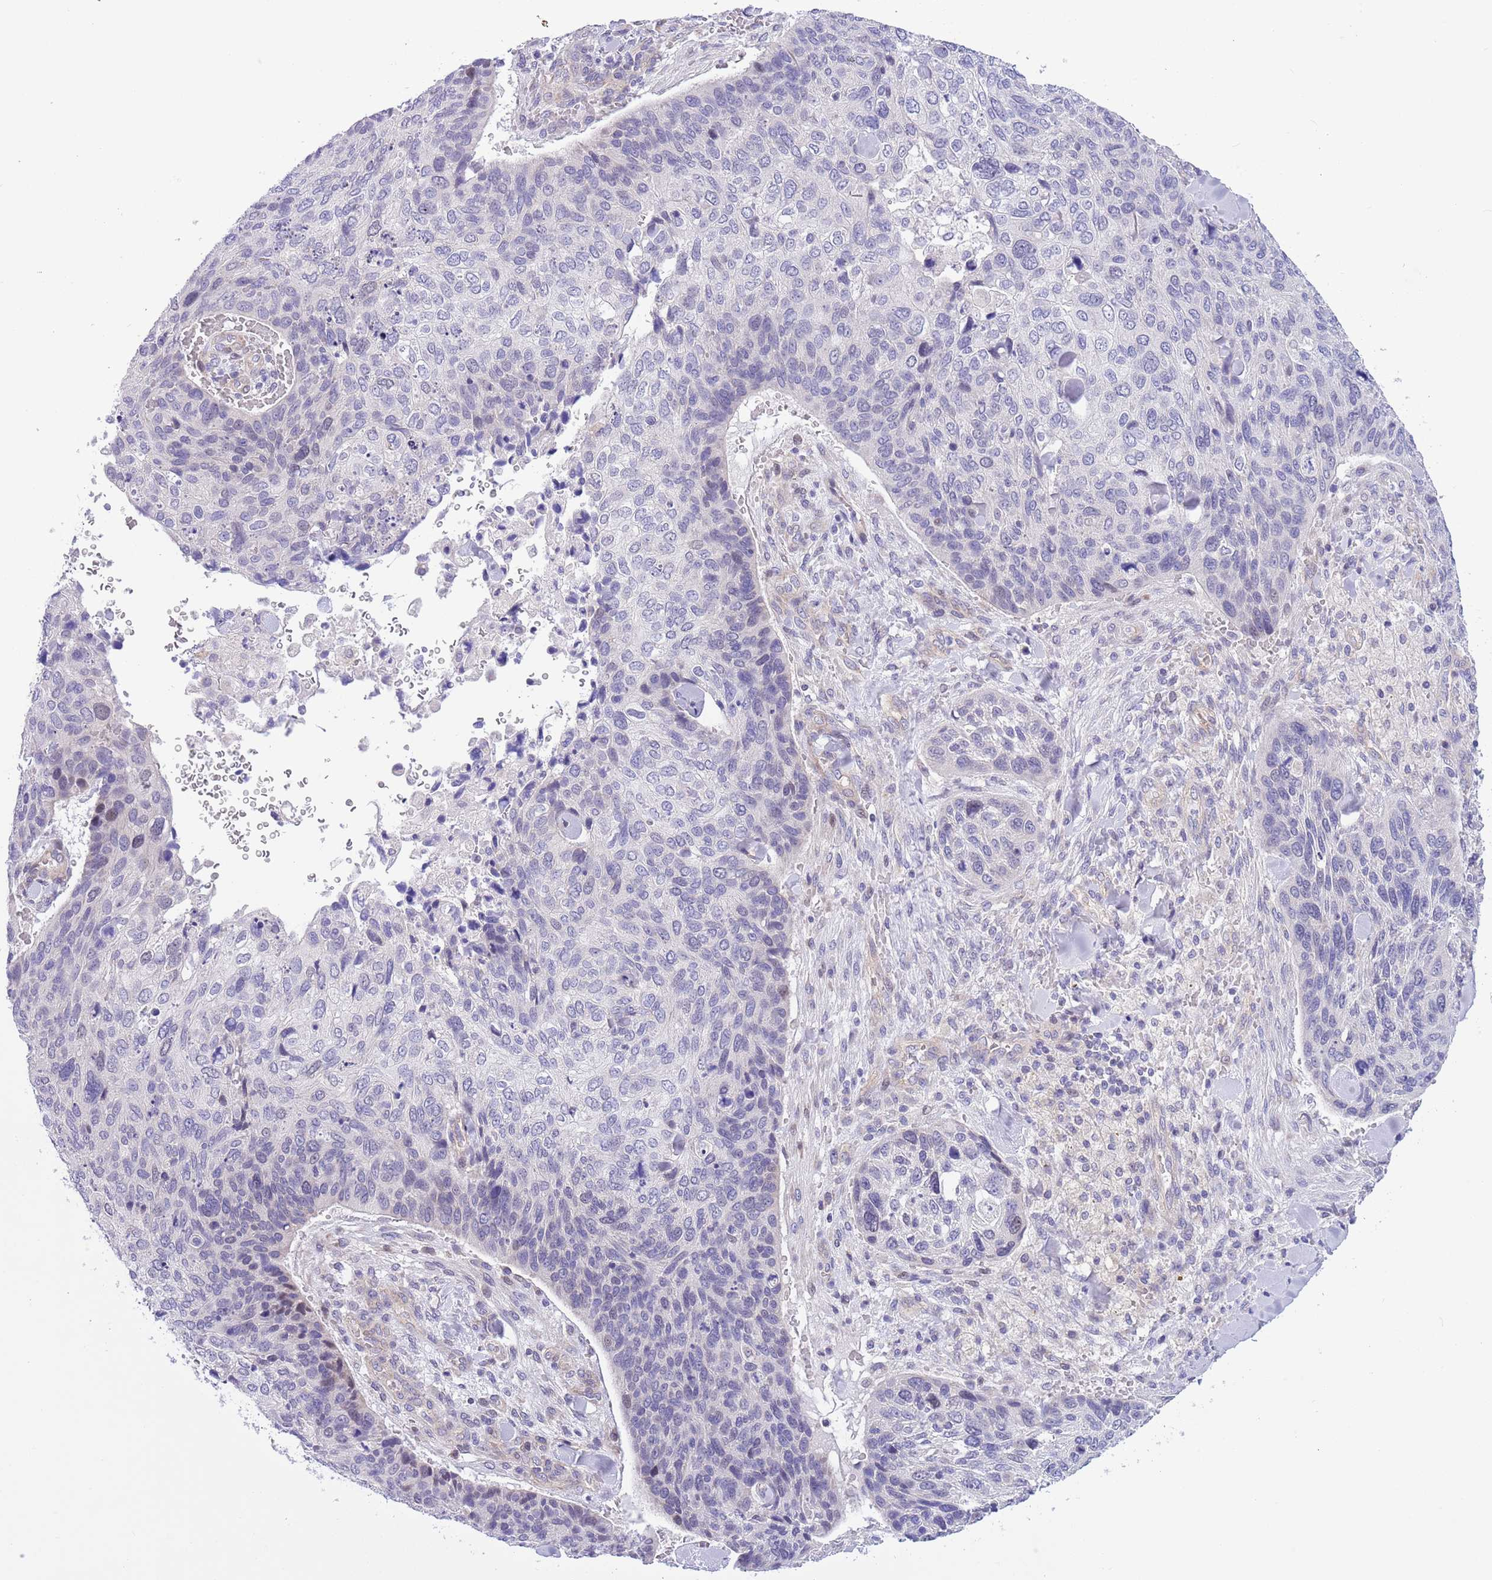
{"staining": {"intensity": "negative", "quantity": "none", "location": "none"}, "tissue": "skin cancer", "cell_type": "Tumor cells", "image_type": "cancer", "snomed": [{"axis": "morphology", "description": "Basal cell carcinoma"}, {"axis": "topography", "description": "Skin"}], "caption": "A high-resolution histopathology image shows IHC staining of skin cancer (basal cell carcinoma), which displays no significant staining in tumor cells. (Brightfield microscopy of DAB (3,3'-diaminobenzidine) IHC at high magnification).", "gene": "NET1", "patient": {"sex": "female", "age": 74}}